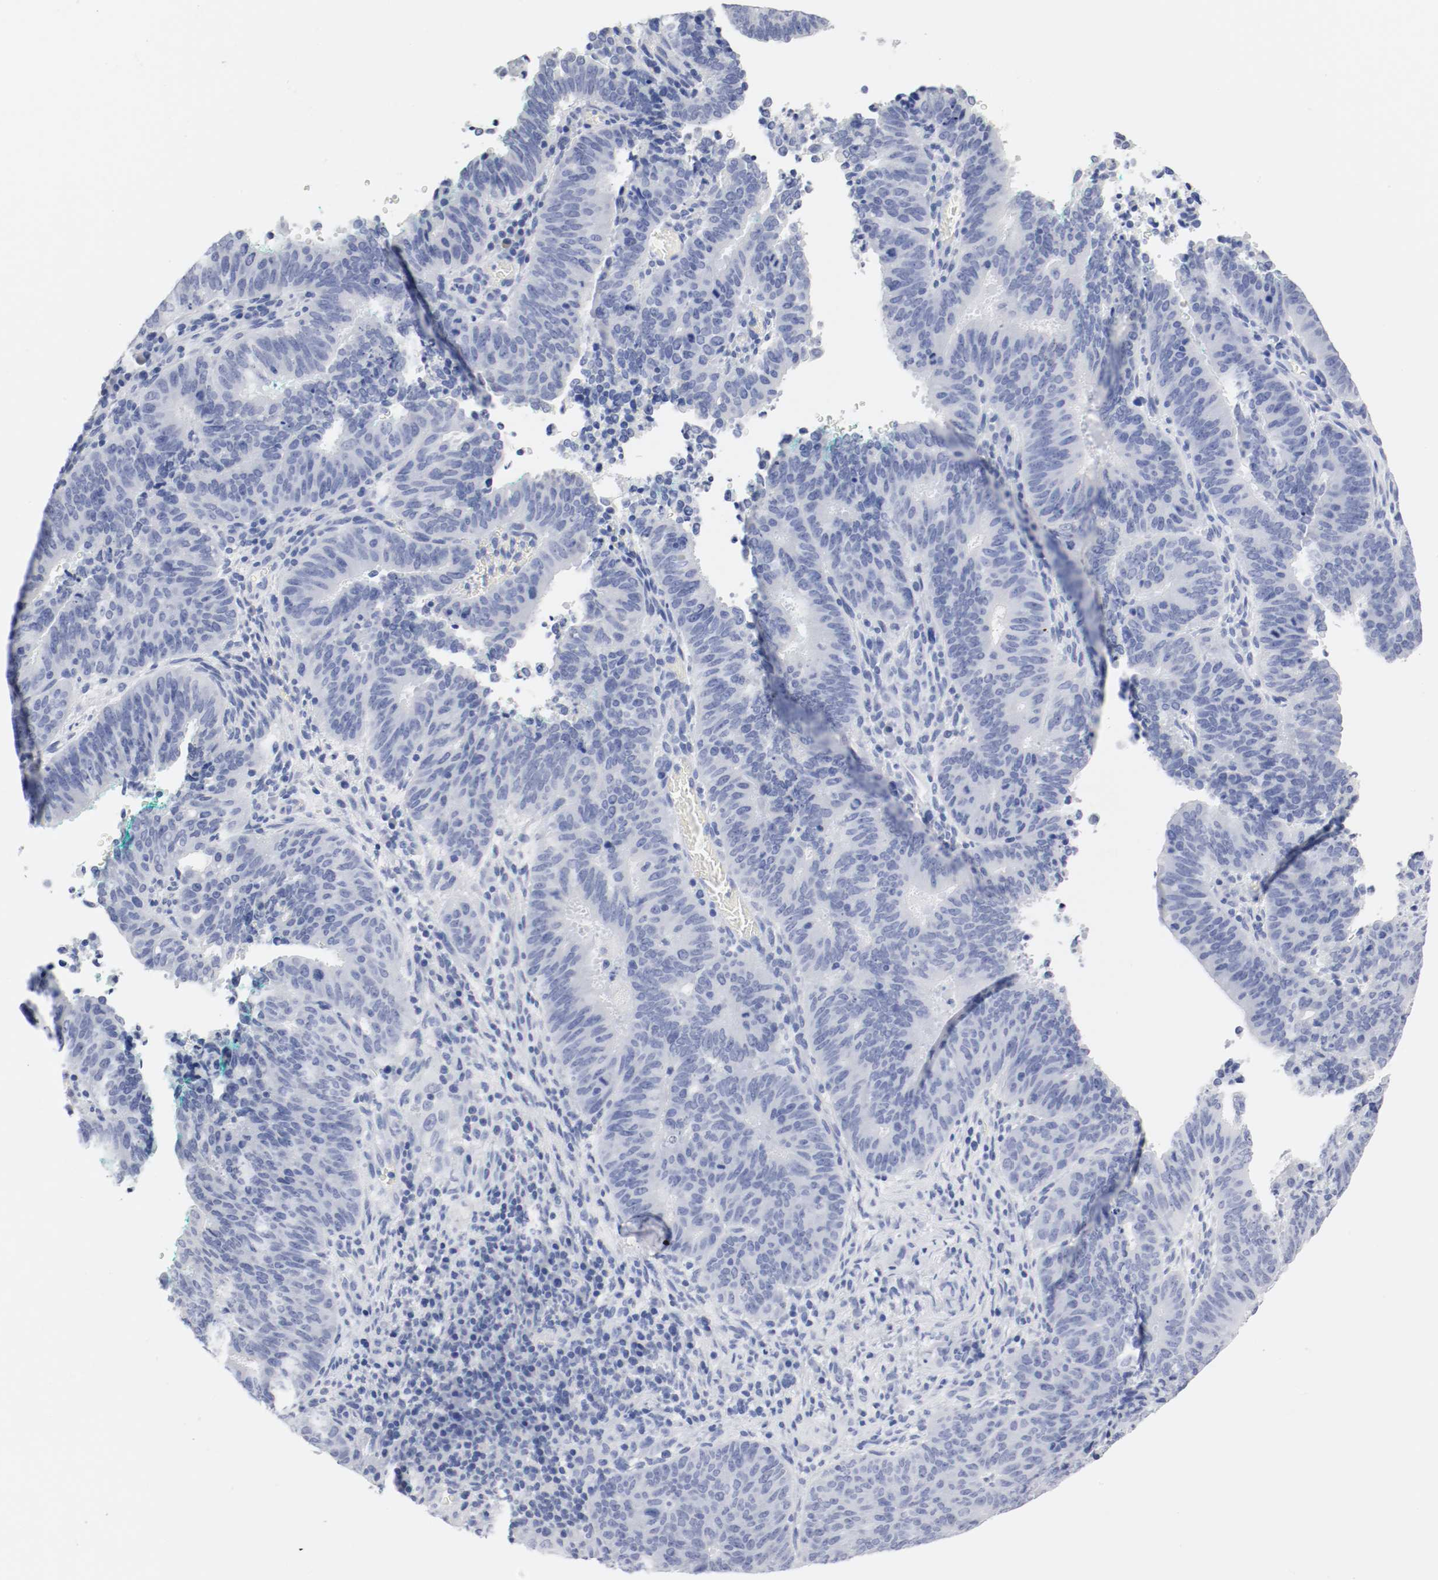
{"staining": {"intensity": "negative", "quantity": "none", "location": "none"}, "tissue": "cervical cancer", "cell_type": "Tumor cells", "image_type": "cancer", "snomed": [{"axis": "morphology", "description": "Adenocarcinoma, NOS"}, {"axis": "topography", "description": "Cervix"}], "caption": "Protein analysis of cervical adenocarcinoma demonstrates no significant staining in tumor cells.", "gene": "GAD1", "patient": {"sex": "female", "age": 44}}